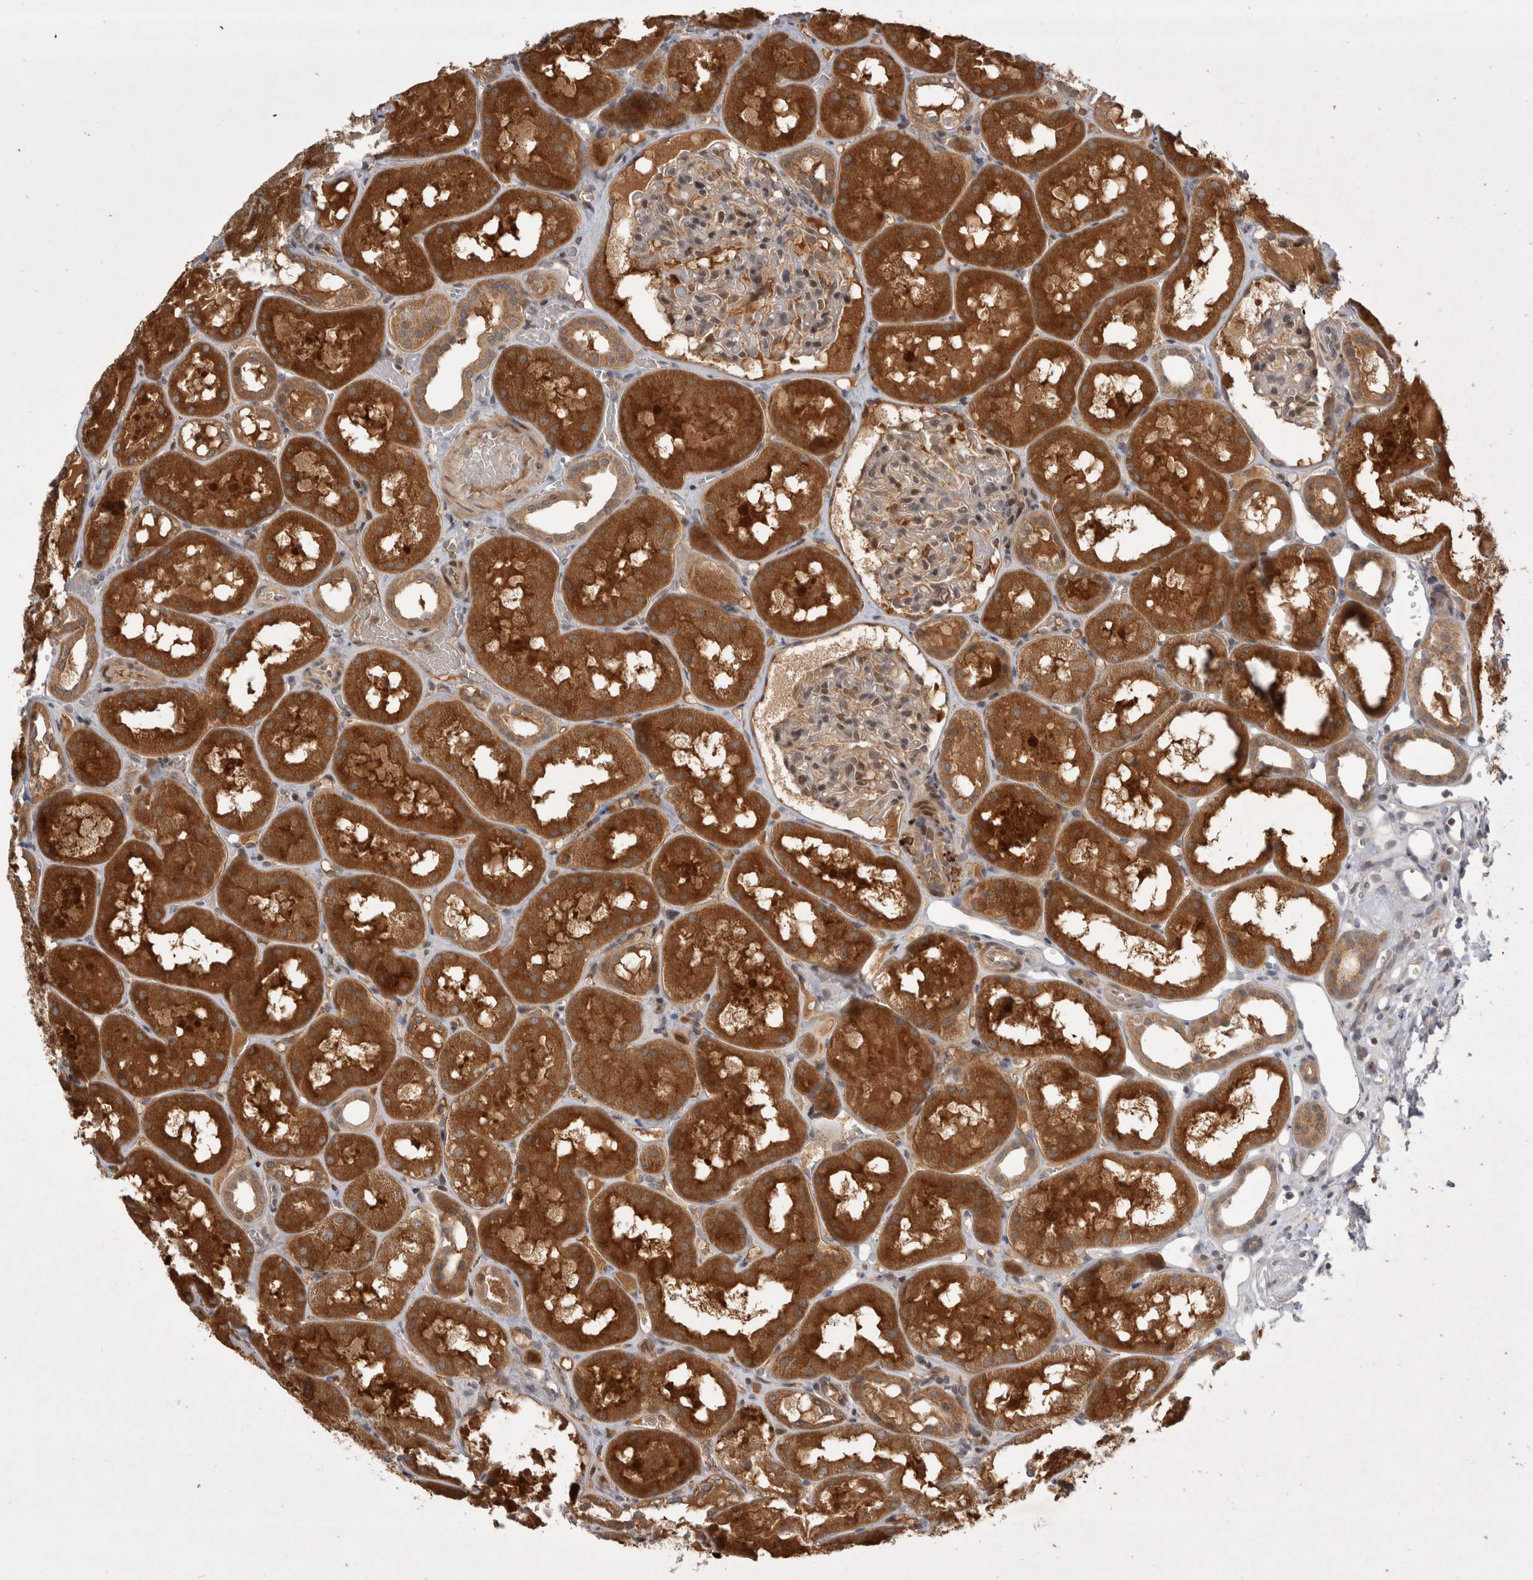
{"staining": {"intensity": "weak", "quantity": "25%-75%", "location": "cytoplasmic/membranous,nuclear"}, "tissue": "kidney", "cell_type": "Cells in glomeruli", "image_type": "normal", "snomed": [{"axis": "morphology", "description": "Normal tissue, NOS"}, {"axis": "topography", "description": "Kidney"}, {"axis": "topography", "description": "Urinary bladder"}], "caption": "Cells in glomeruli demonstrate low levels of weak cytoplasmic/membranous,nuclear expression in approximately 25%-75% of cells in normal human kidney.", "gene": "PLEKHM1", "patient": {"sex": "male", "age": 16}}